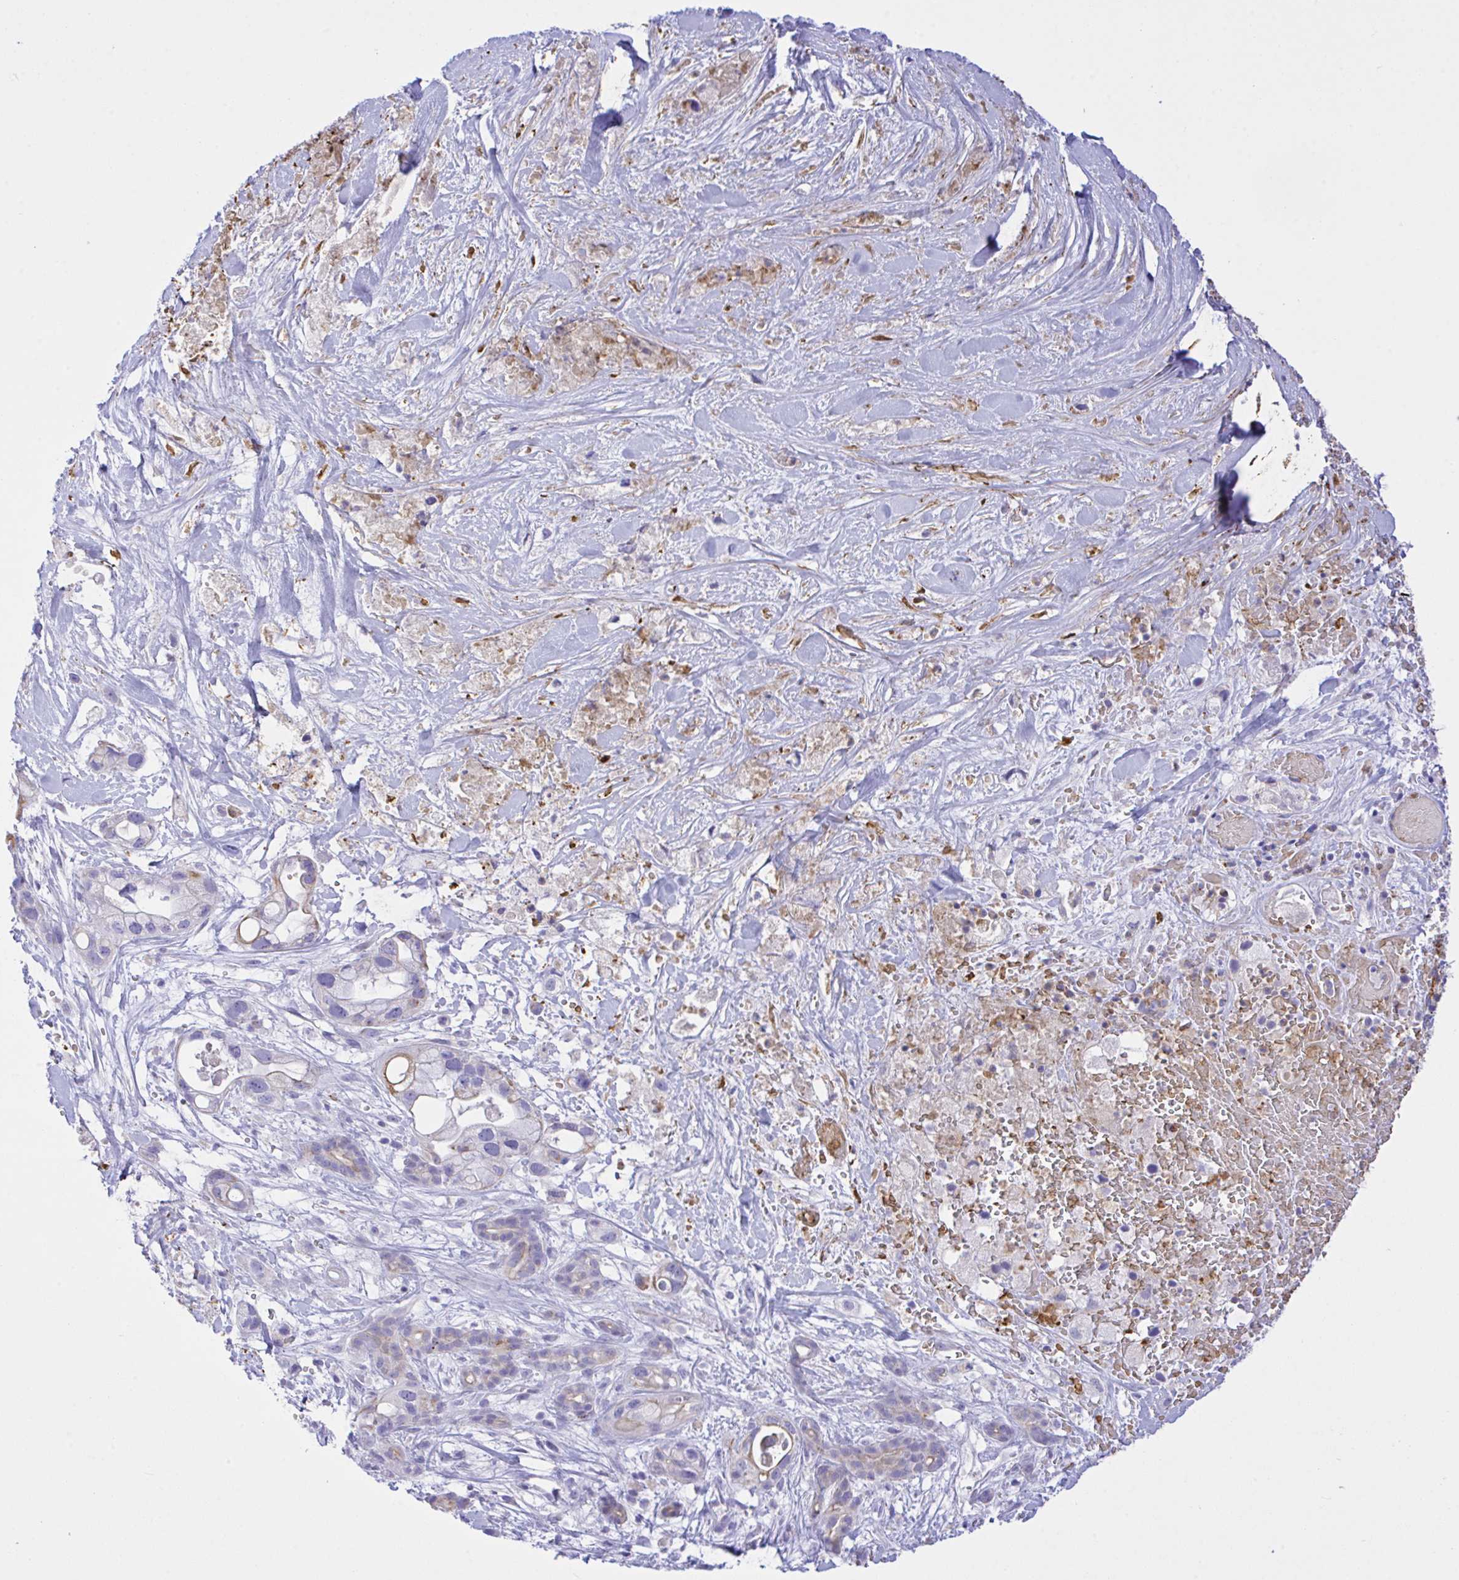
{"staining": {"intensity": "moderate", "quantity": "25%-75%", "location": "cytoplasmic/membranous"}, "tissue": "pancreatic cancer", "cell_type": "Tumor cells", "image_type": "cancer", "snomed": [{"axis": "morphology", "description": "Adenocarcinoma, NOS"}, {"axis": "topography", "description": "Pancreas"}], "caption": "About 25%-75% of tumor cells in human pancreatic cancer (adenocarcinoma) show moderate cytoplasmic/membranous protein positivity as visualized by brown immunohistochemical staining.", "gene": "ZNF221", "patient": {"sex": "male", "age": 44}}